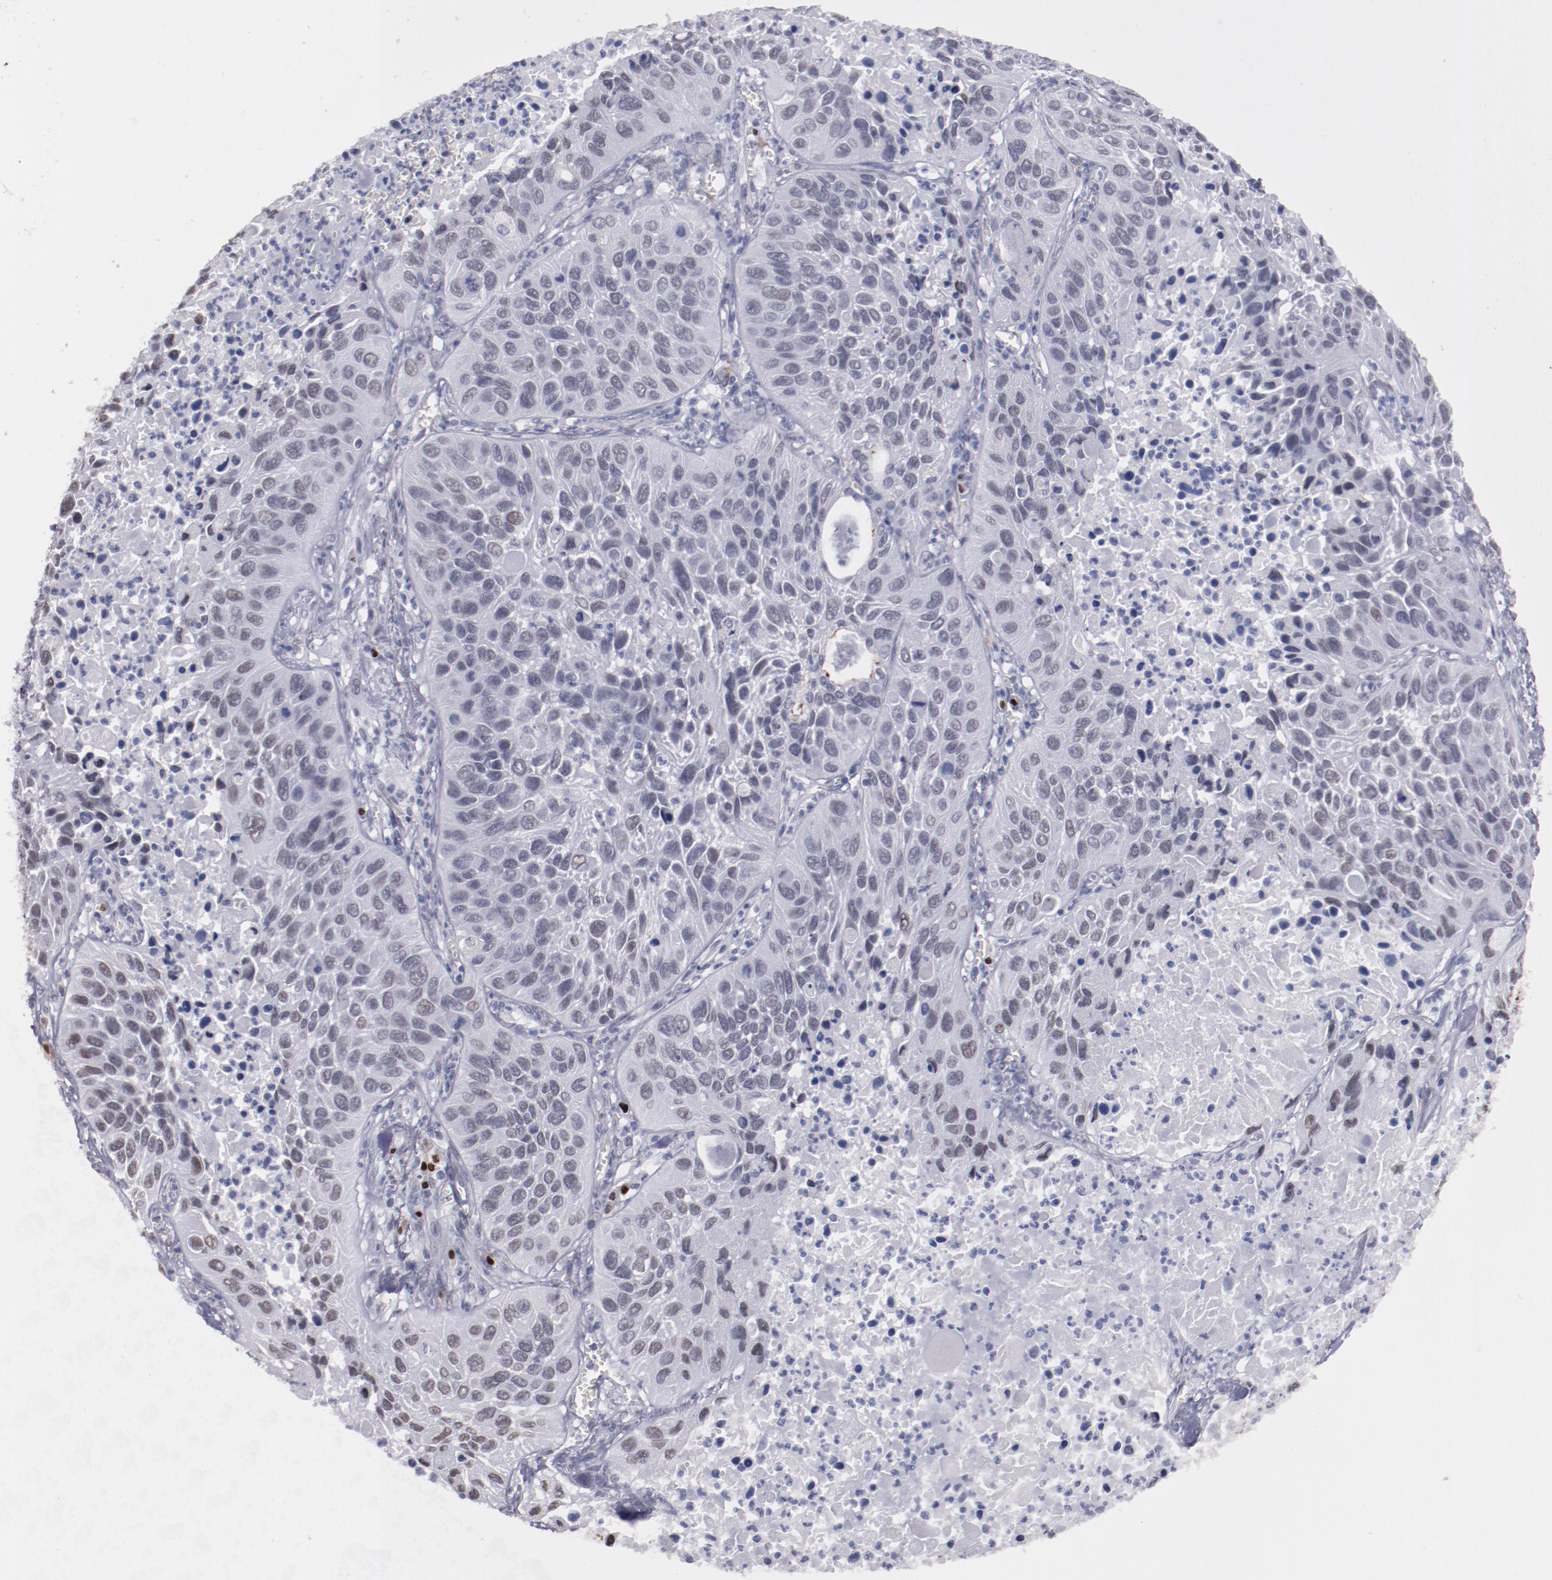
{"staining": {"intensity": "weak", "quantity": "<25%", "location": "nuclear"}, "tissue": "lung cancer", "cell_type": "Tumor cells", "image_type": "cancer", "snomed": [{"axis": "morphology", "description": "Squamous cell carcinoma, NOS"}, {"axis": "topography", "description": "Lung"}], "caption": "Immunohistochemistry (IHC) of human lung cancer exhibits no expression in tumor cells.", "gene": "IRF4", "patient": {"sex": "female", "age": 76}}